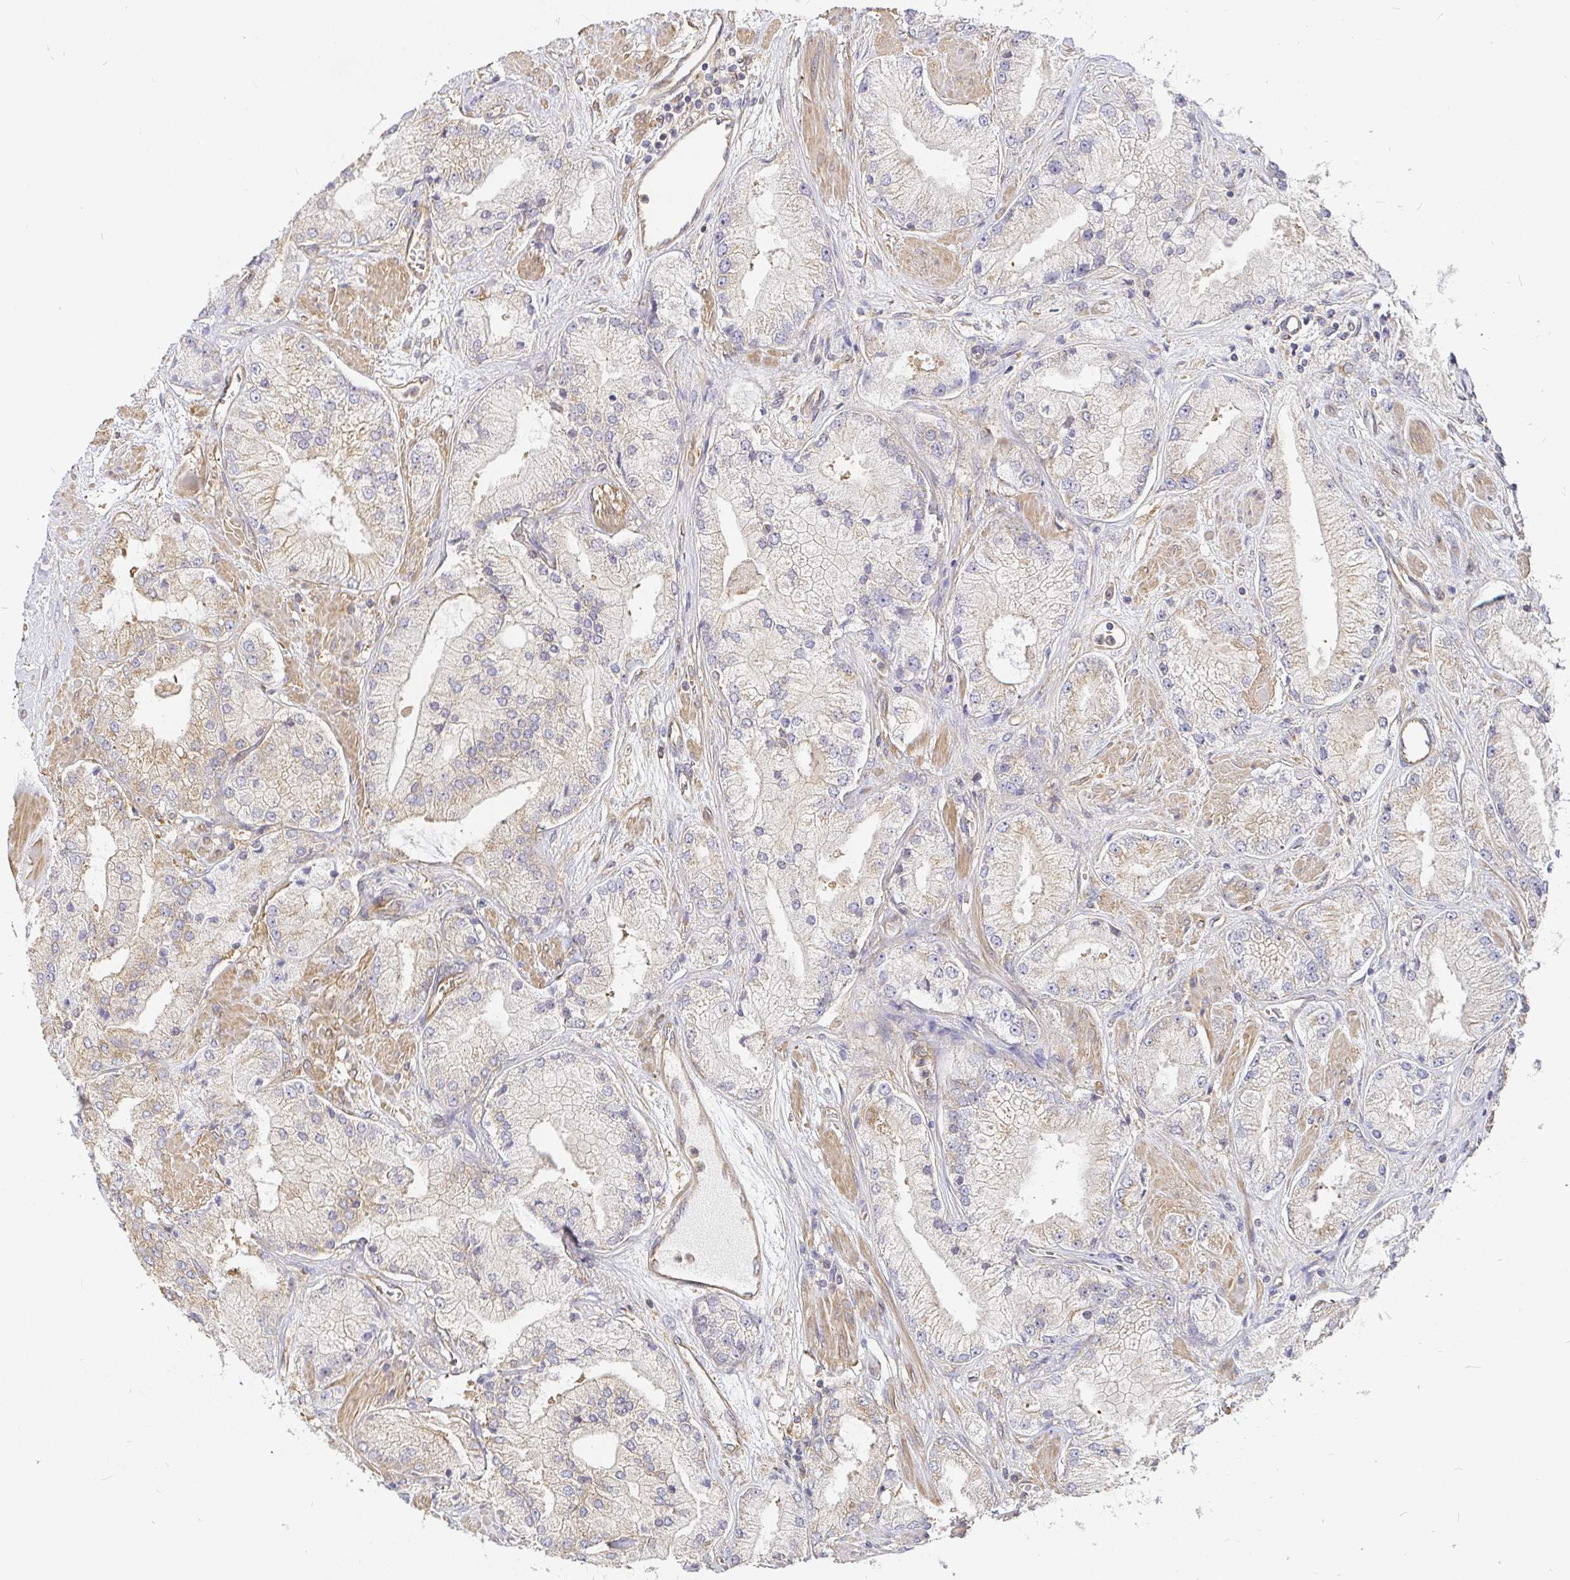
{"staining": {"intensity": "weak", "quantity": "<25%", "location": "cytoplasmic/membranous"}, "tissue": "prostate cancer", "cell_type": "Tumor cells", "image_type": "cancer", "snomed": [{"axis": "morphology", "description": "Adenocarcinoma, High grade"}, {"axis": "topography", "description": "Prostate"}], "caption": "Tumor cells are negative for protein expression in human prostate cancer.", "gene": "KIF5B", "patient": {"sex": "male", "age": 68}}